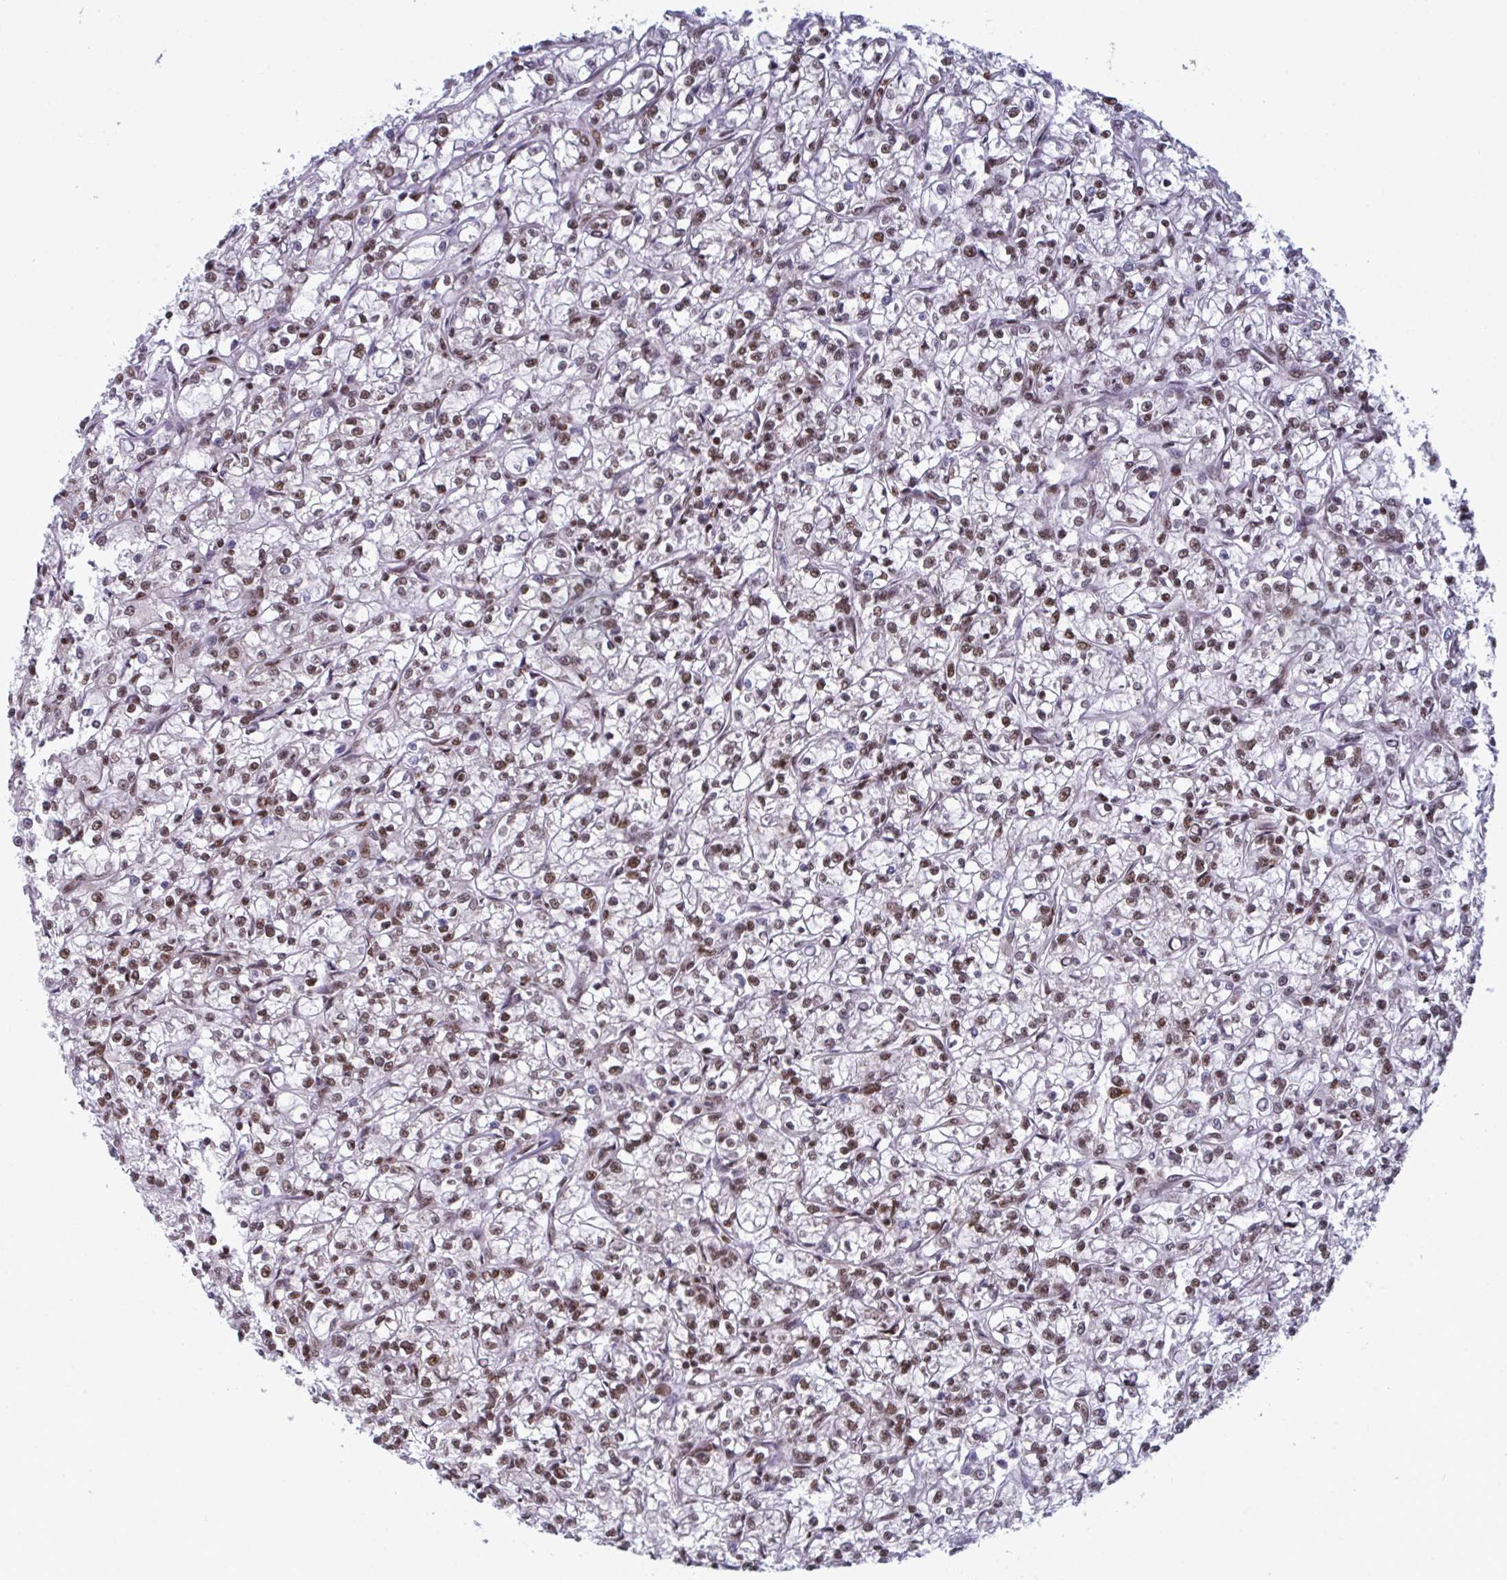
{"staining": {"intensity": "moderate", "quantity": ">75%", "location": "nuclear"}, "tissue": "renal cancer", "cell_type": "Tumor cells", "image_type": "cancer", "snomed": [{"axis": "morphology", "description": "Adenocarcinoma, NOS"}, {"axis": "topography", "description": "Kidney"}], "caption": "Immunohistochemical staining of human renal adenocarcinoma shows moderate nuclear protein expression in about >75% of tumor cells.", "gene": "GAR1", "patient": {"sex": "female", "age": 59}}